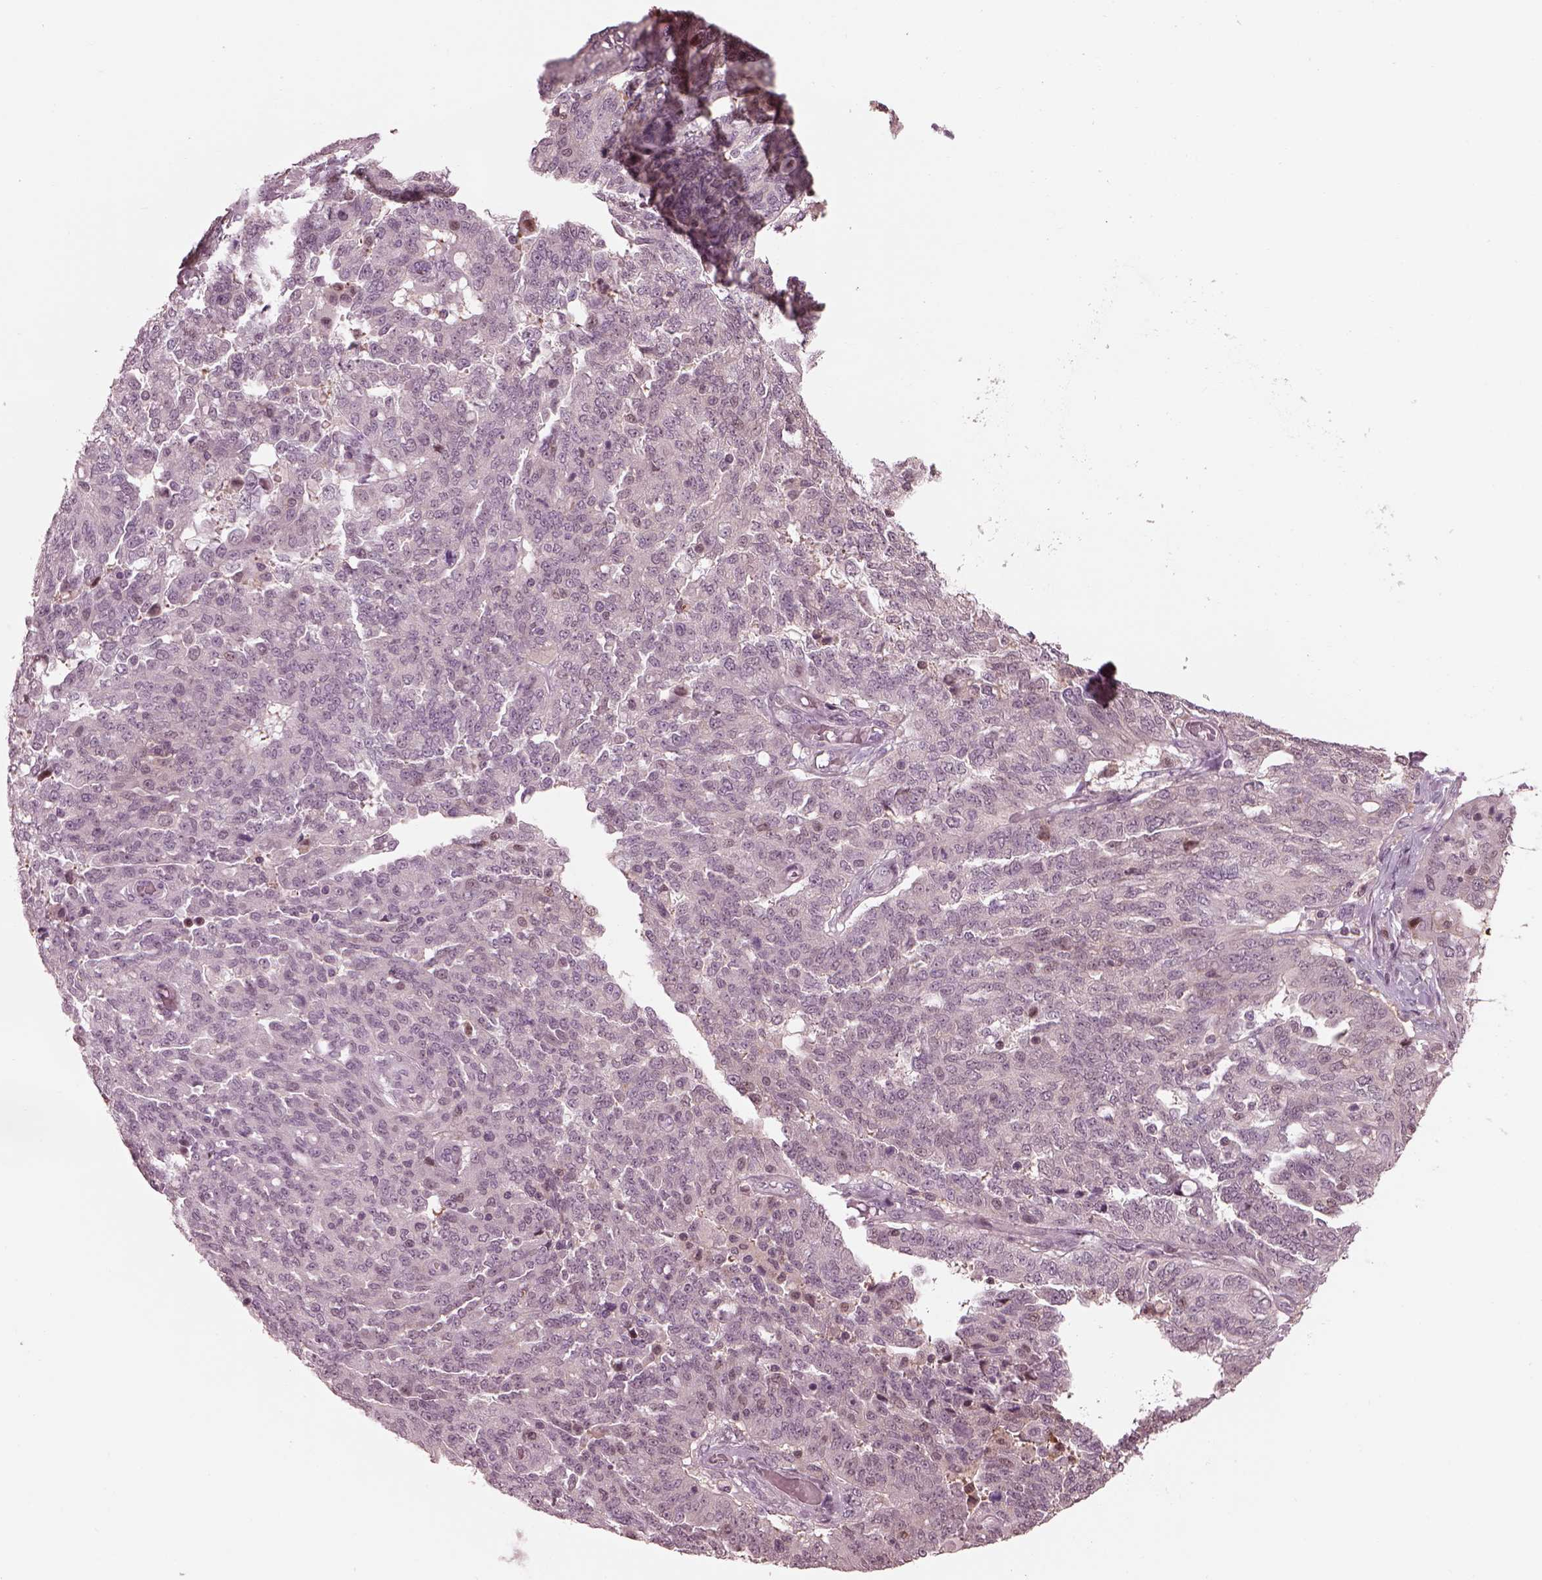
{"staining": {"intensity": "negative", "quantity": "none", "location": "none"}, "tissue": "ovarian cancer", "cell_type": "Tumor cells", "image_type": "cancer", "snomed": [{"axis": "morphology", "description": "Cystadenocarcinoma, serous, NOS"}, {"axis": "topography", "description": "Ovary"}], "caption": "The immunohistochemistry (IHC) histopathology image has no significant positivity in tumor cells of ovarian cancer tissue.", "gene": "BFSP1", "patient": {"sex": "female", "age": 67}}